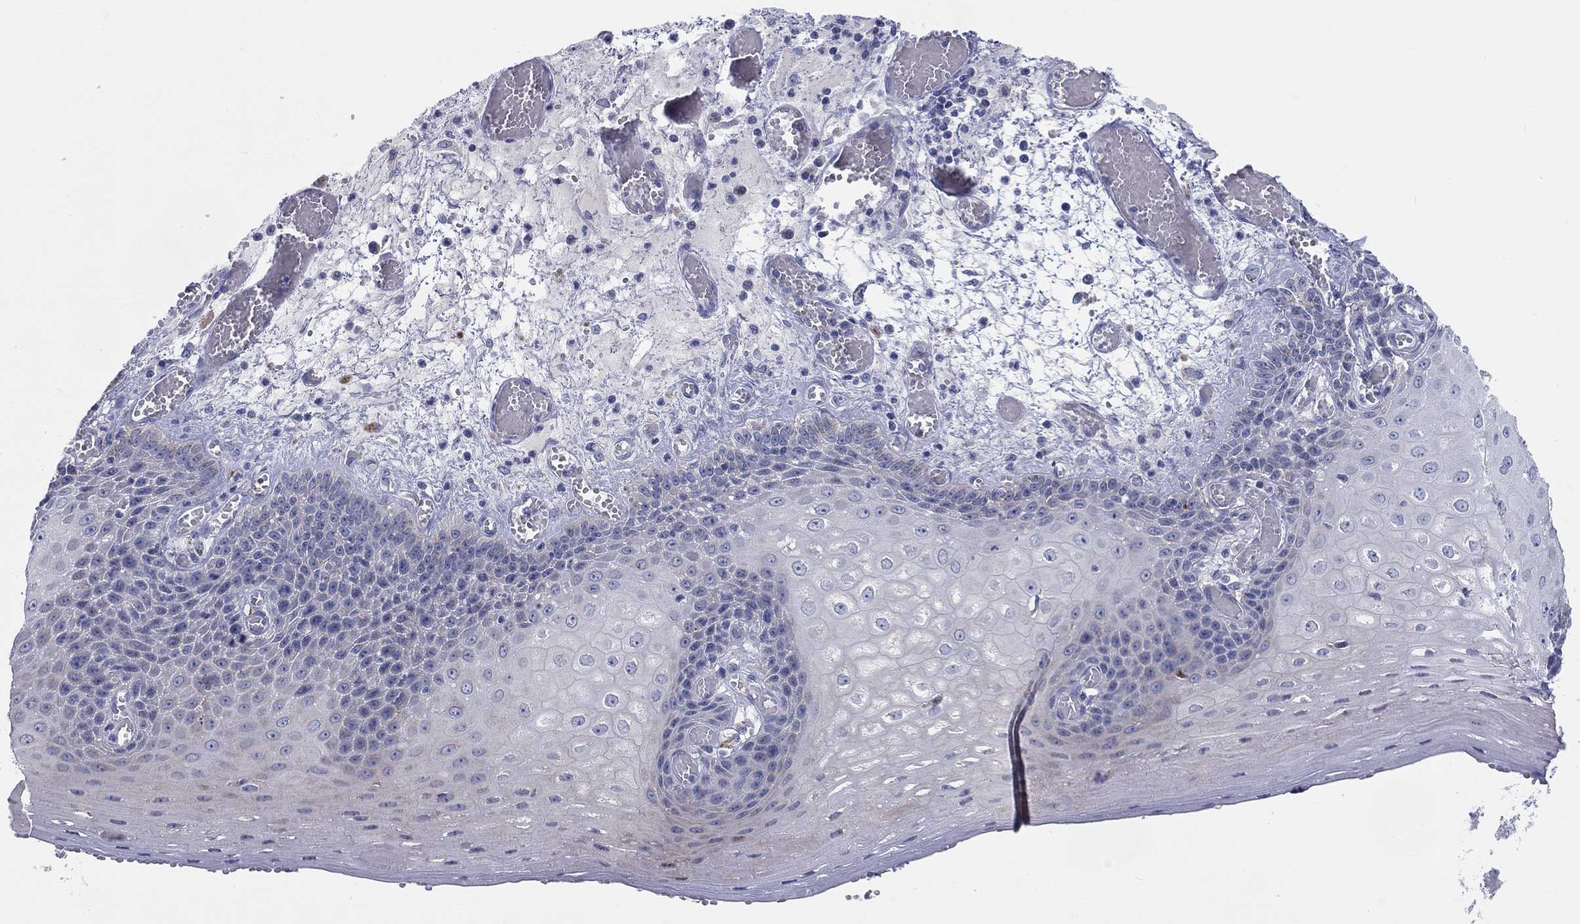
{"staining": {"intensity": "negative", "quantity": "none", "location": "none"}, "tissue": "esophagus", "cell_type": "Squamous epithelial cells", "image_type": "normal", "snomed": [{"axis": "morphology", "description": "Normal tissue, NOS"}, {"axis": "topography", "description": "Esophagus"}], "caption": "High power microscopy image of an immunohistochemistry micrograph of unremarkable esophagus, revealing no significant expression in squamous epithelial cells. (DAB (3,3'-diaminobenzidine) immunohistochemistry (IHC) with hematoxylin counter stain).", "gene": "BCO2", "patient": {"sex": "male", "age": 58}}